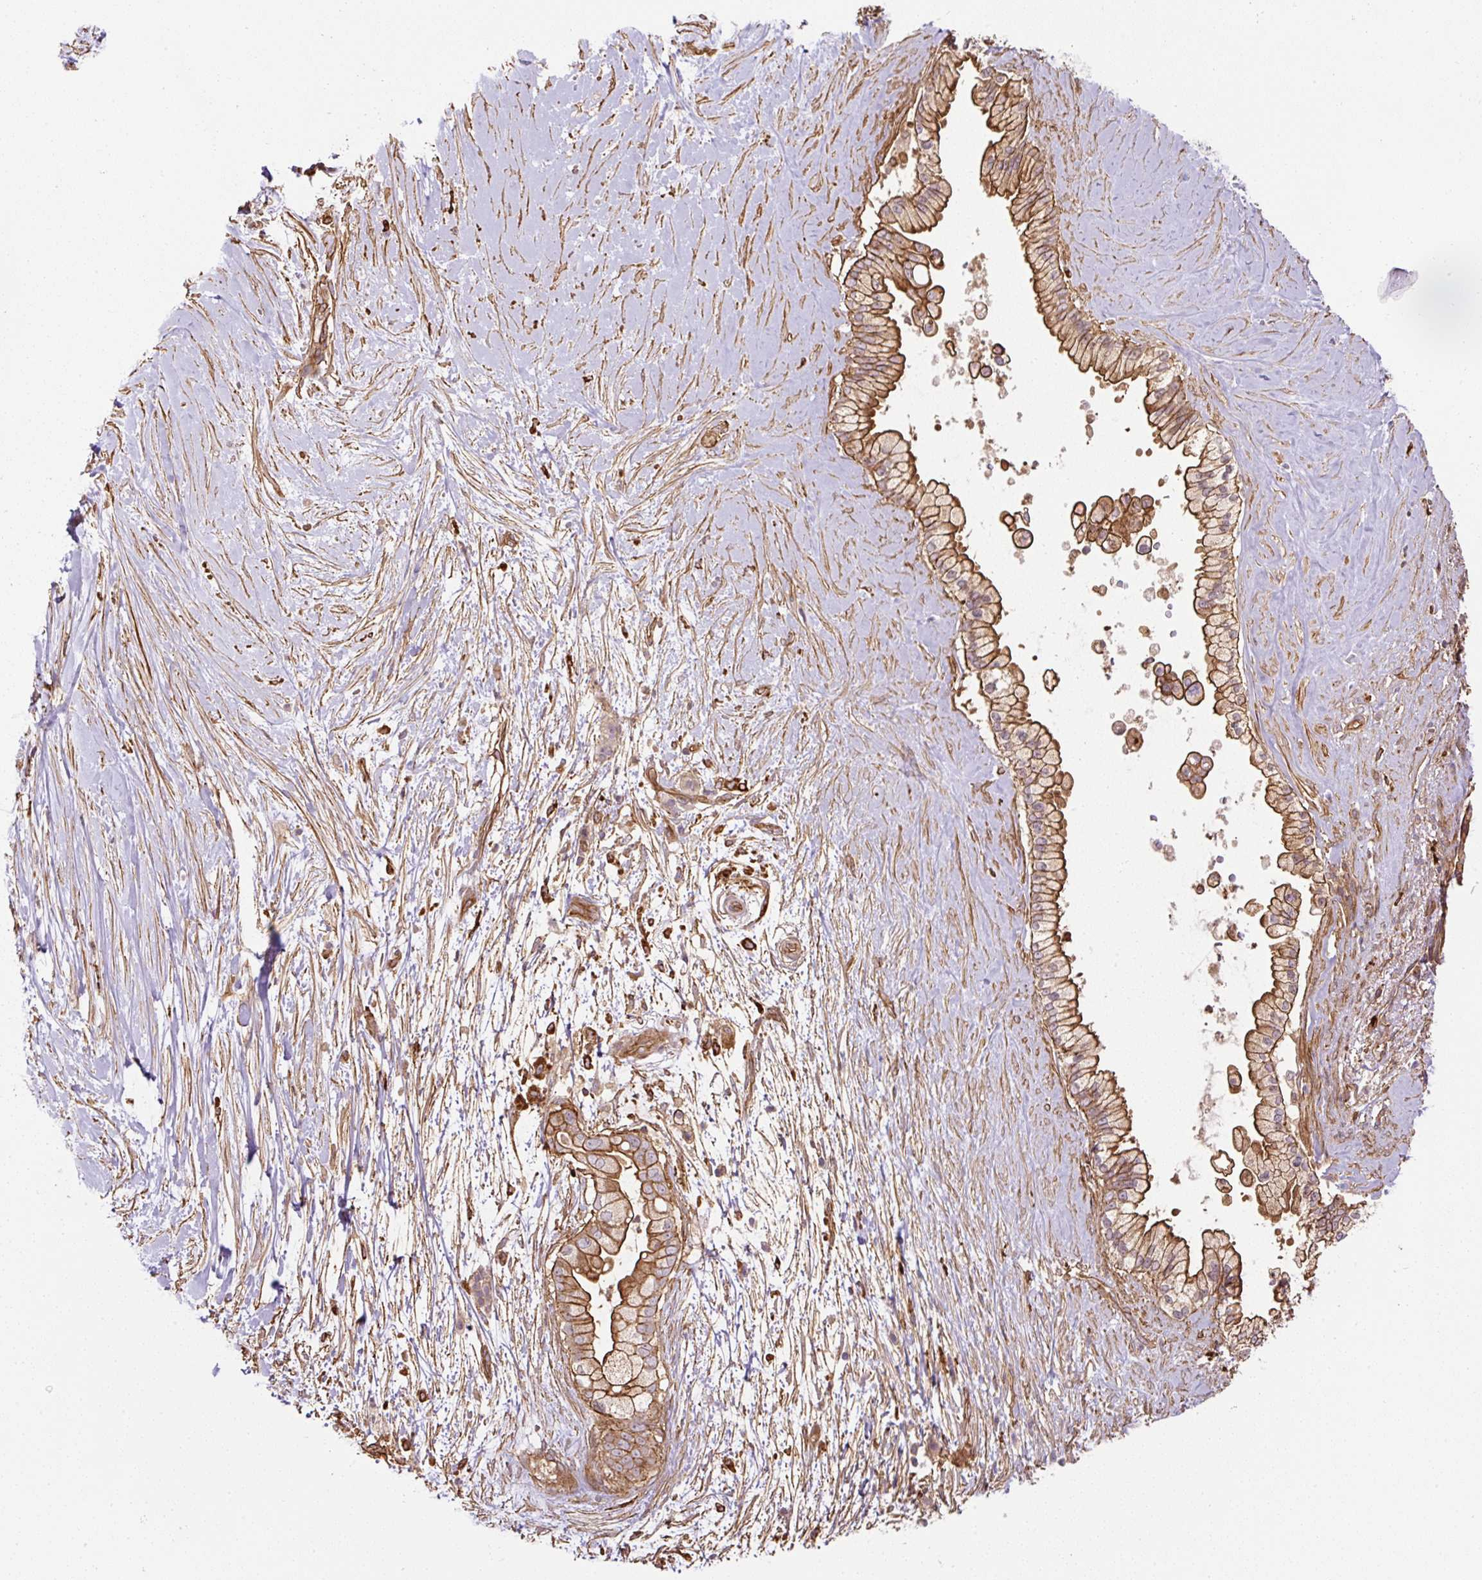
{"staining": {"intensity": "moderate", "quantity": ">75%", "location": "cytoplasmic/membranous"}, "tissue": "pancreatic cancer", "cell_type": "Tumor cells", "image_type": "cancer", "snomed": [{"axis": "morphology", "description": "Adenocarcinoma, NOS"}, {"axis": "topography", "description": "Pancreas"}], "caption": "A histopathology image showing moderate cytoplasmic/membranous positivity in about >75% of tumor cells in adenocarcinoma (pancreatic), as visualized by brown immunohistochemical staining.", "gene": "B3GALT5", "patient": {"sex": "female", "age": 69}}